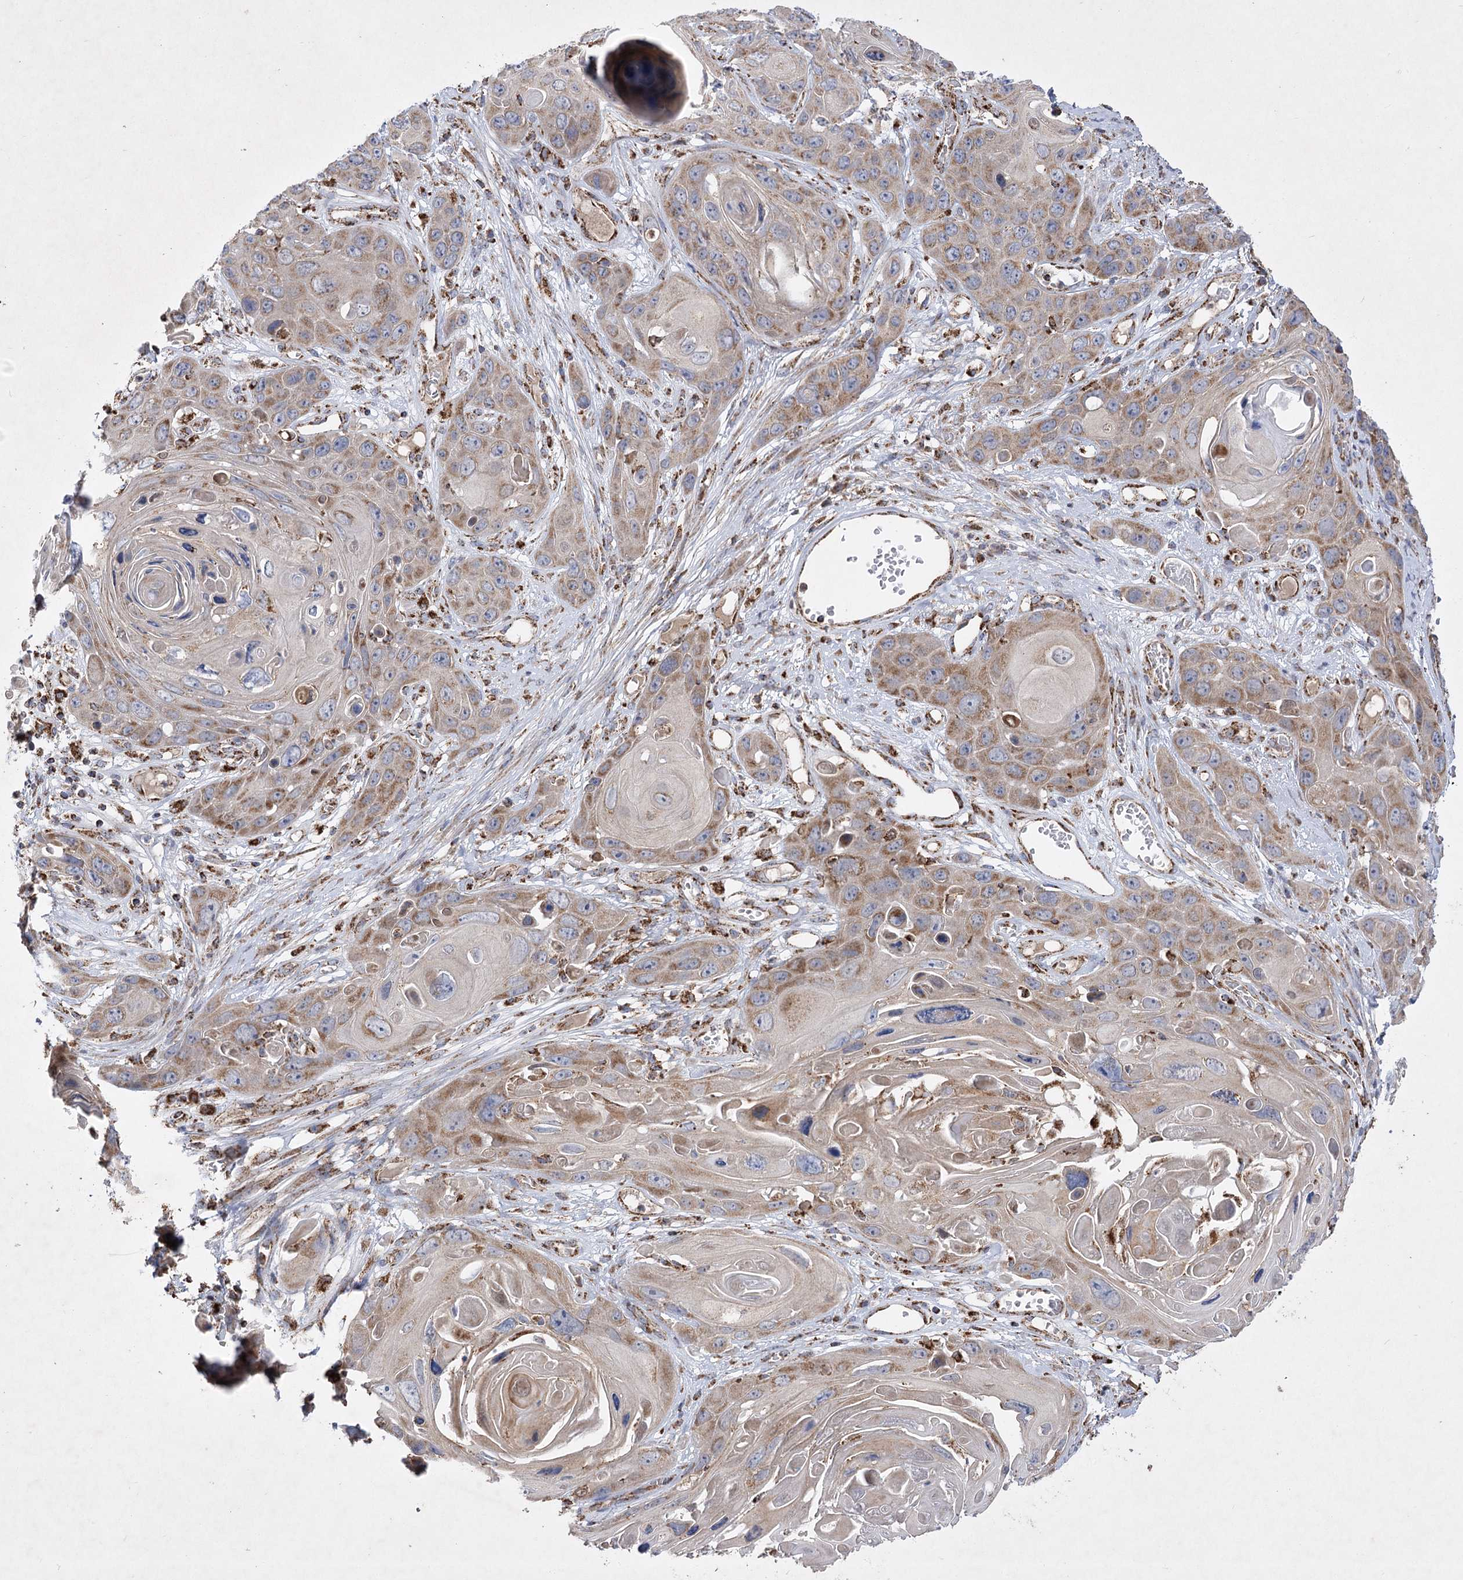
{"staining": {"intensity": "moderate", "quantity": ">75%", "location": "cytoplasmic/membranous"}, "tissue": "skin cancer", "cell_type": "Tumor cells", "image_type": "cancer", "snomed": [{"axis": "morphology", "description": "Squamous cell carcinoma, NOS"}, {"axis": "topography", "description": "Skin"}], "caption": "This is an image of immunohistochemistry staining of skin squamous cell carcinoma, which shows moderate positivity in the cytoplasmic/membranous of tumor cells.", "gene": "ASNSD1", "patient": {"sex": "male", "age": 55}}